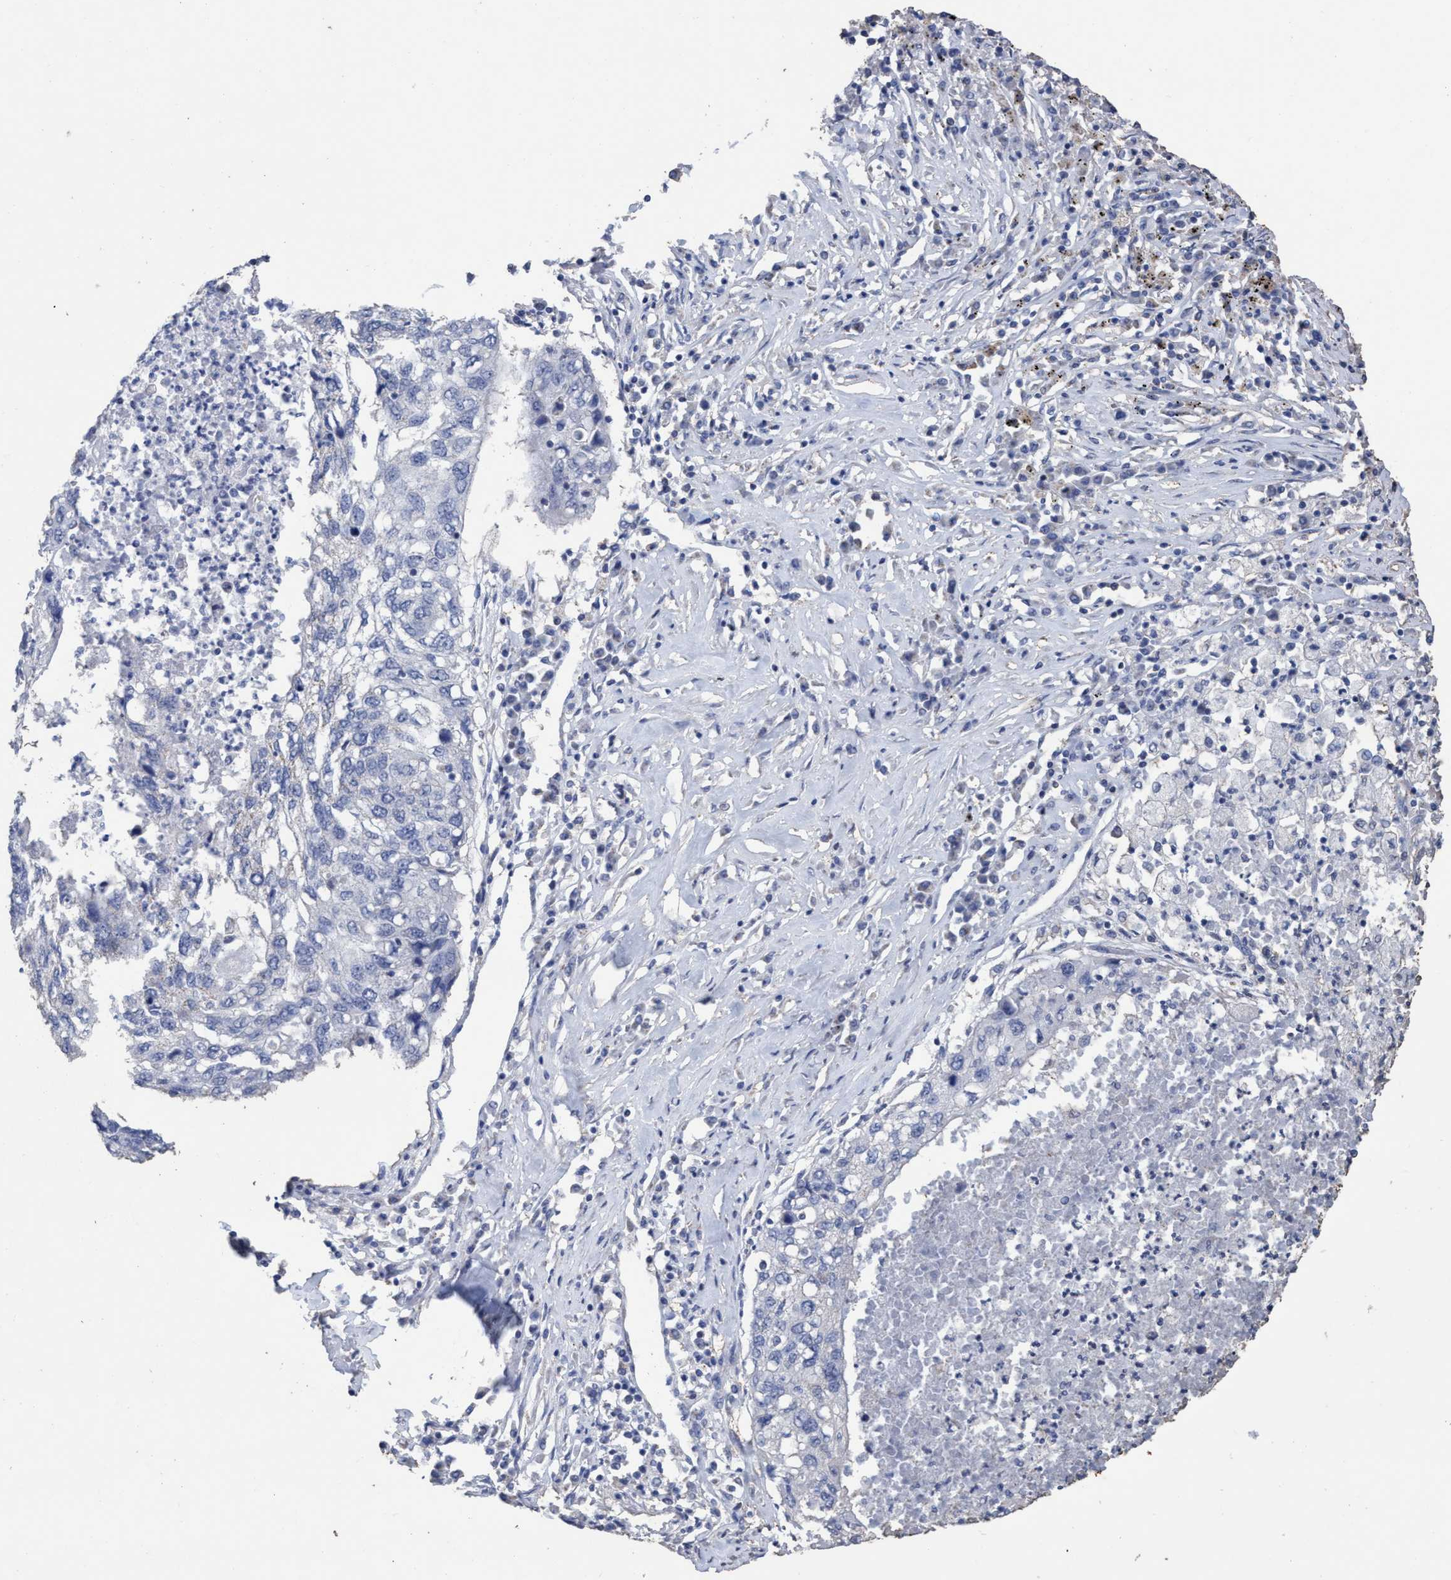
{"staining": {"intensity": "negative", "quantity": "none", "location": "none"}, "tissue": "lung cancer", "cell_type": "Tumor cells", "image_type": "cancer", "snomed": [{"axis": "morphology", "description": "Squamous cell carcinoma, NOS"}, {"axis": "topography", "description": "Lung"}], "caption": "There is no significant positivity in tumor cells of lung squamous cell carcinoma.", "gene": "RSAD1", "patient": {"sex": "female", "age": 63}}